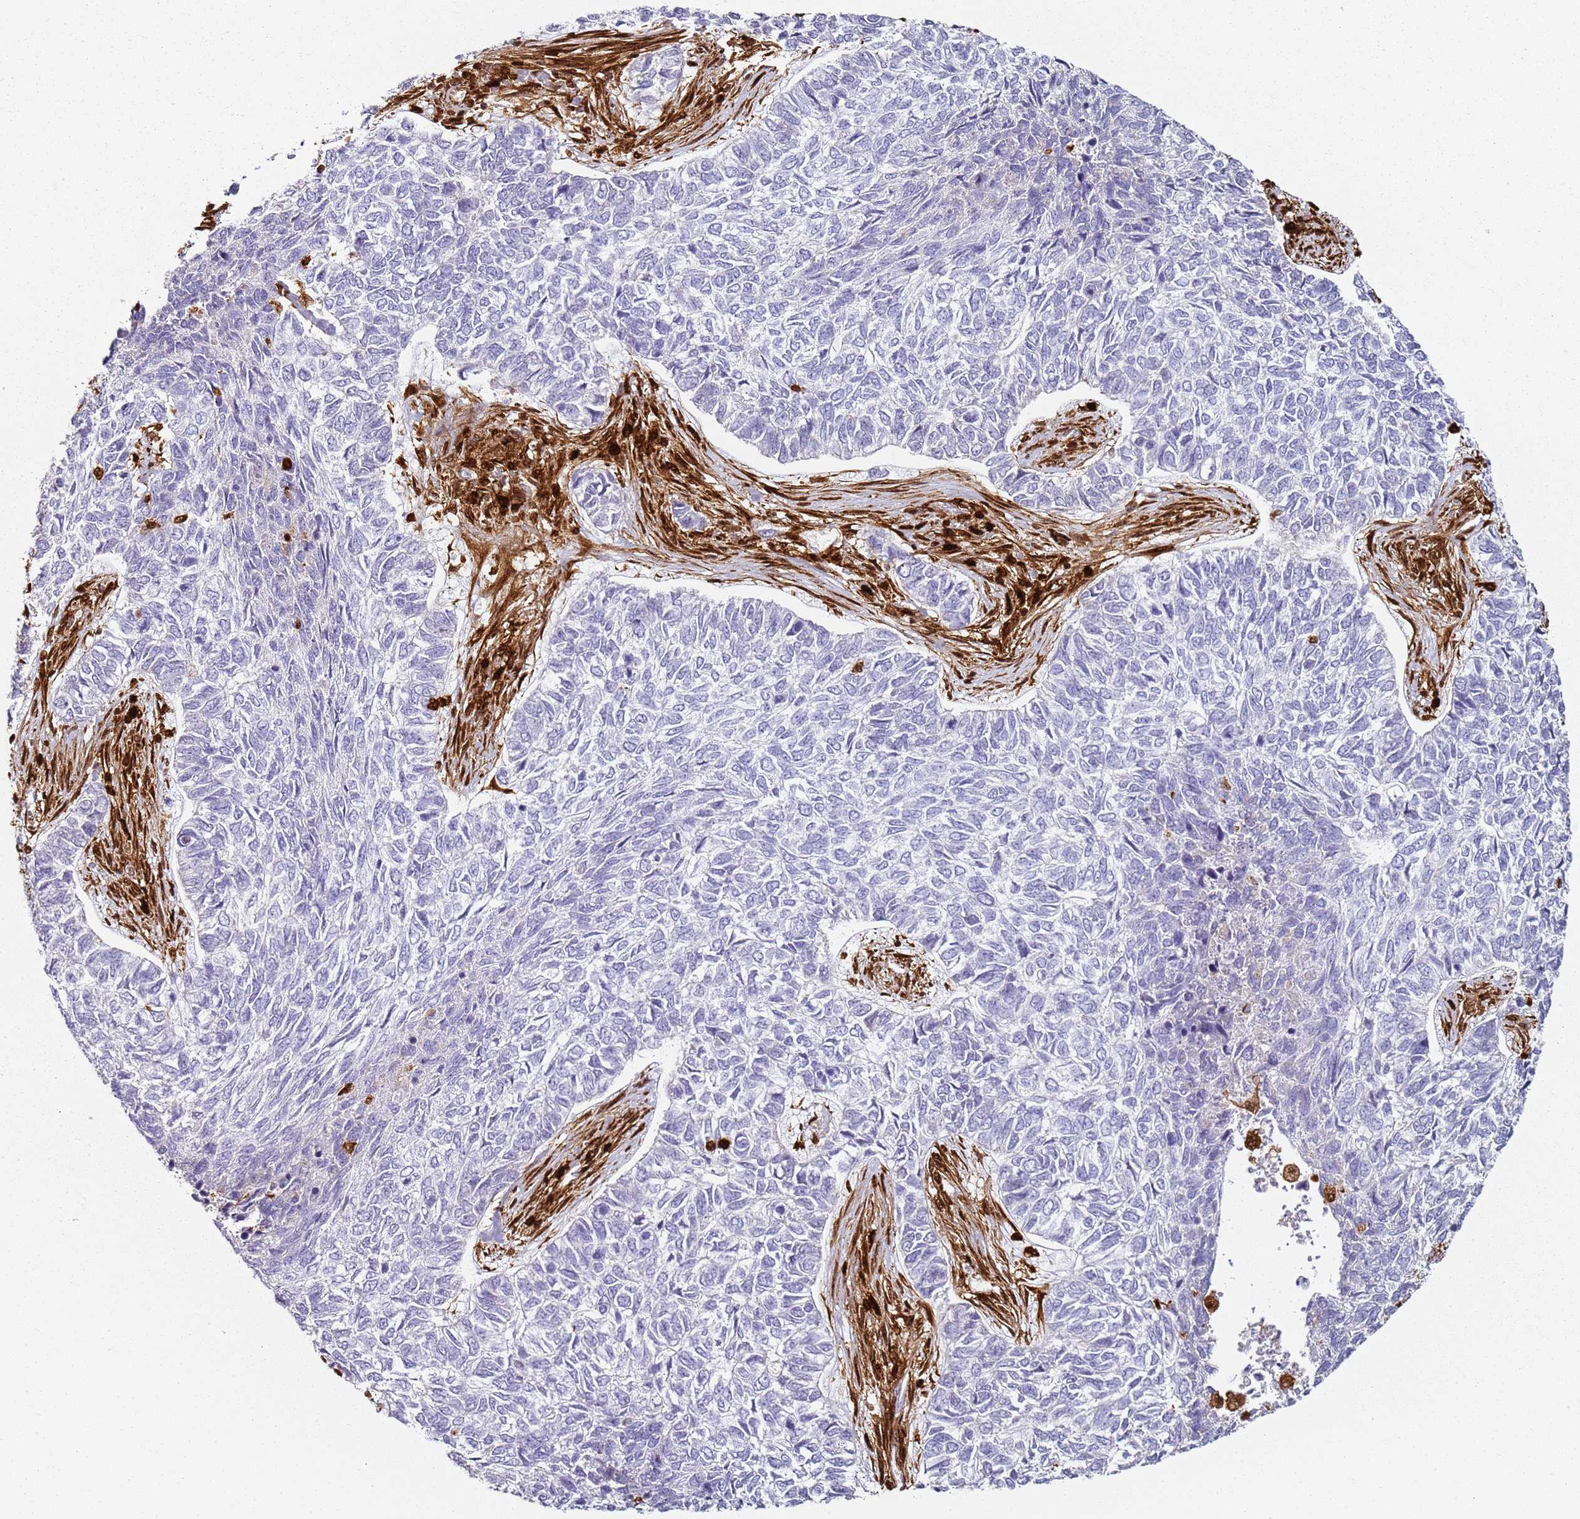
{"staining": {"intensity": "negative", "quantity": "none", "location": "none"}, "tissue": "skin cancer", "cell_type": "Tumor cells", "image_type": "cancer", "snomed": [{"axis": "morphology", "description": "Basal cell carcinoma"}, {"axis": "topography", "description": "Skin"}], "caption": "The micrograph displays no significant expression in tumor cells of skin cancer (basal cell carcinoma). (DAB IHC visualized using brightfield microscopy, high magnification).", "gene": "S100A4", "patient": {"sex": "female", "age": 65}}